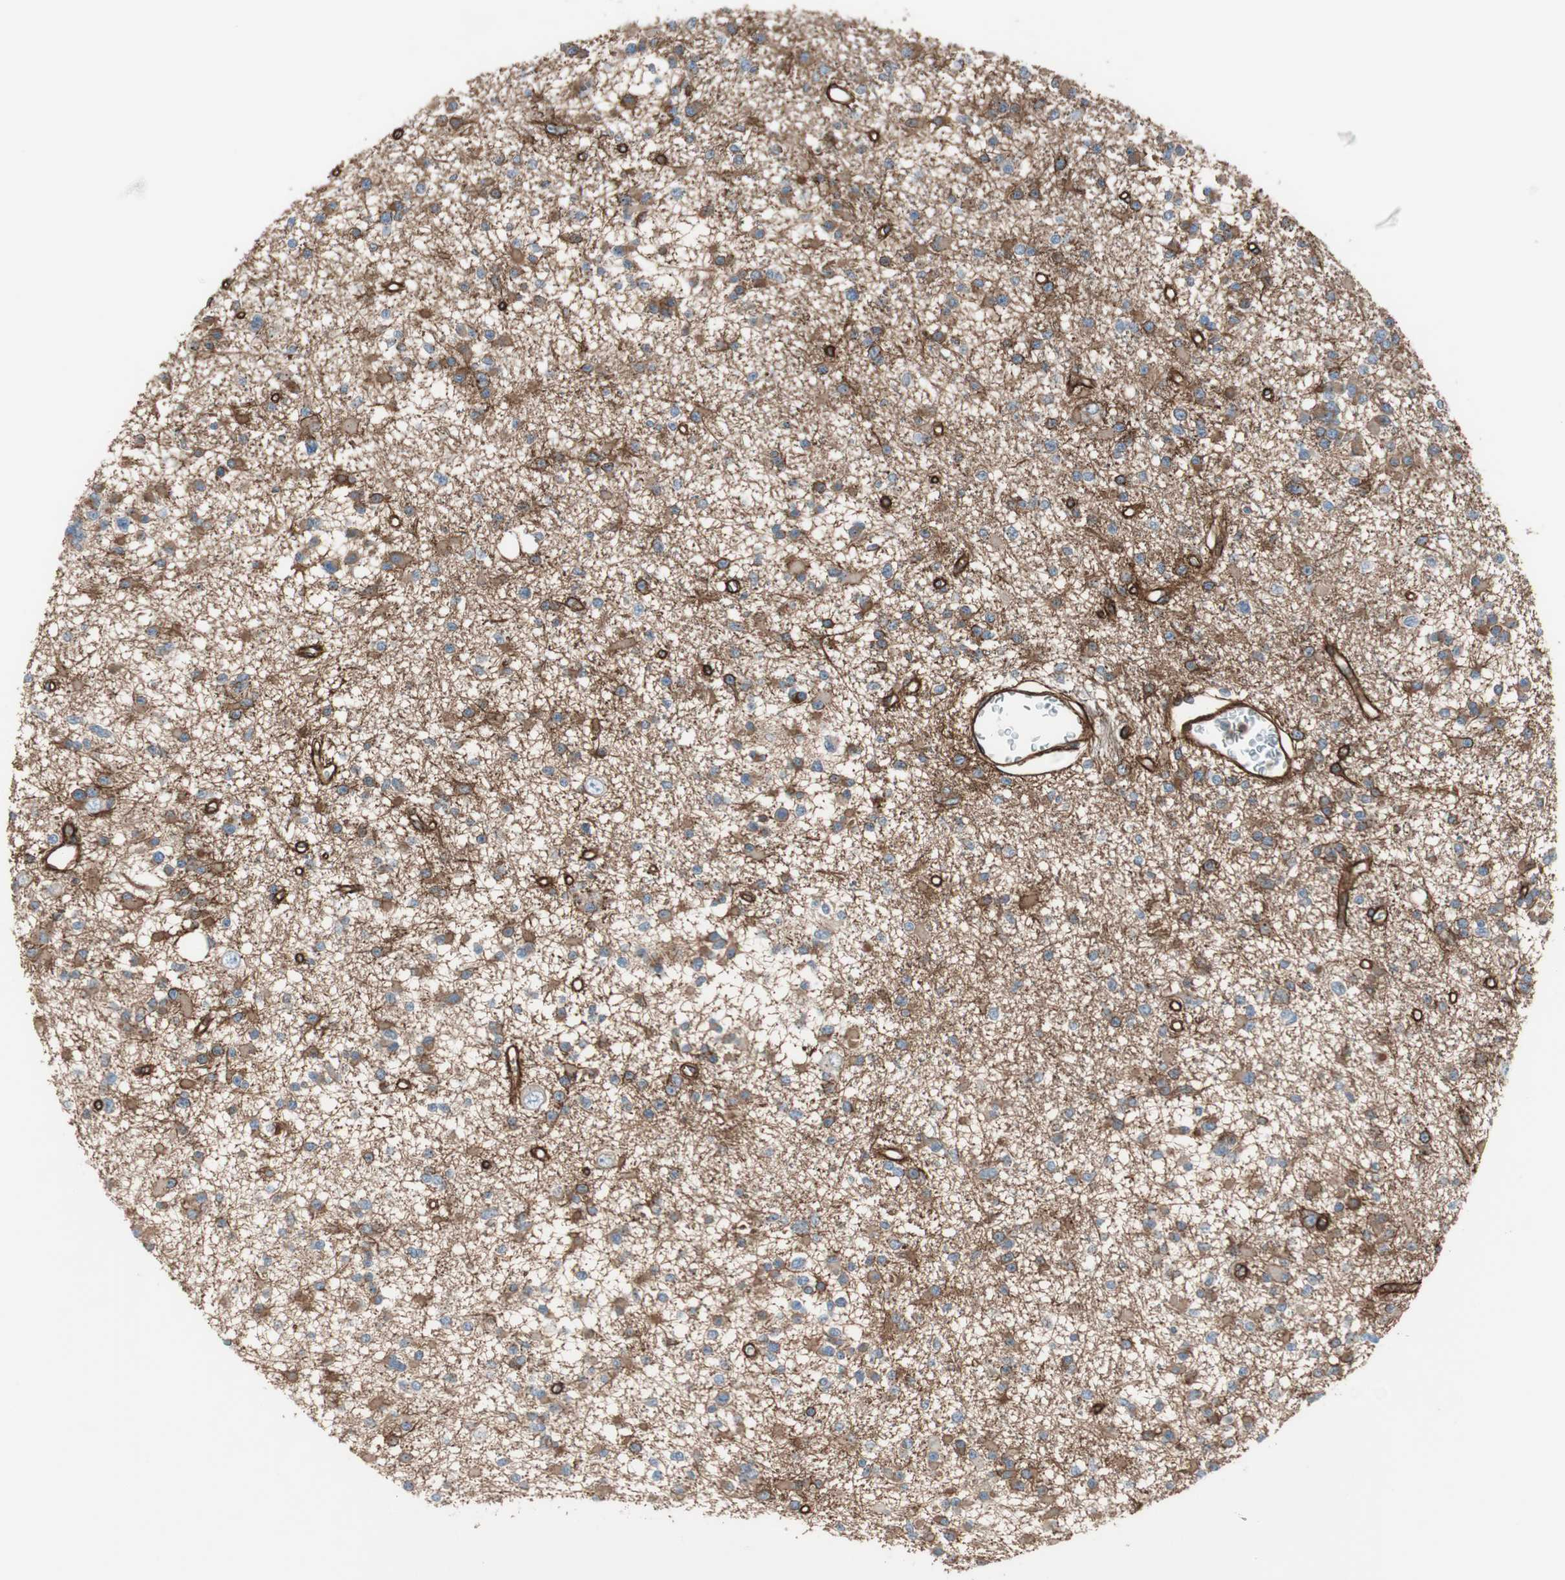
{"staining": {"intensity": "moderate", "quantity": ">75%", "location": "cytoplasmic/membranous"}, "tissue": "glioma", "cell_type": "Tumor cells", "image_type": "cancer", "snomed": [{"axis": "morphology", "description": "Glioma, malignant, Low grade"}, {"axis": "topography", "description": "Brain"}], "caption": "Tumor cells show medium levels of moderate cytoplasmic/membranous positivity in approximately >75% of cells in human glioma.", "gene": "TCTA", "patient": {"sex": "female", "age": 22}}